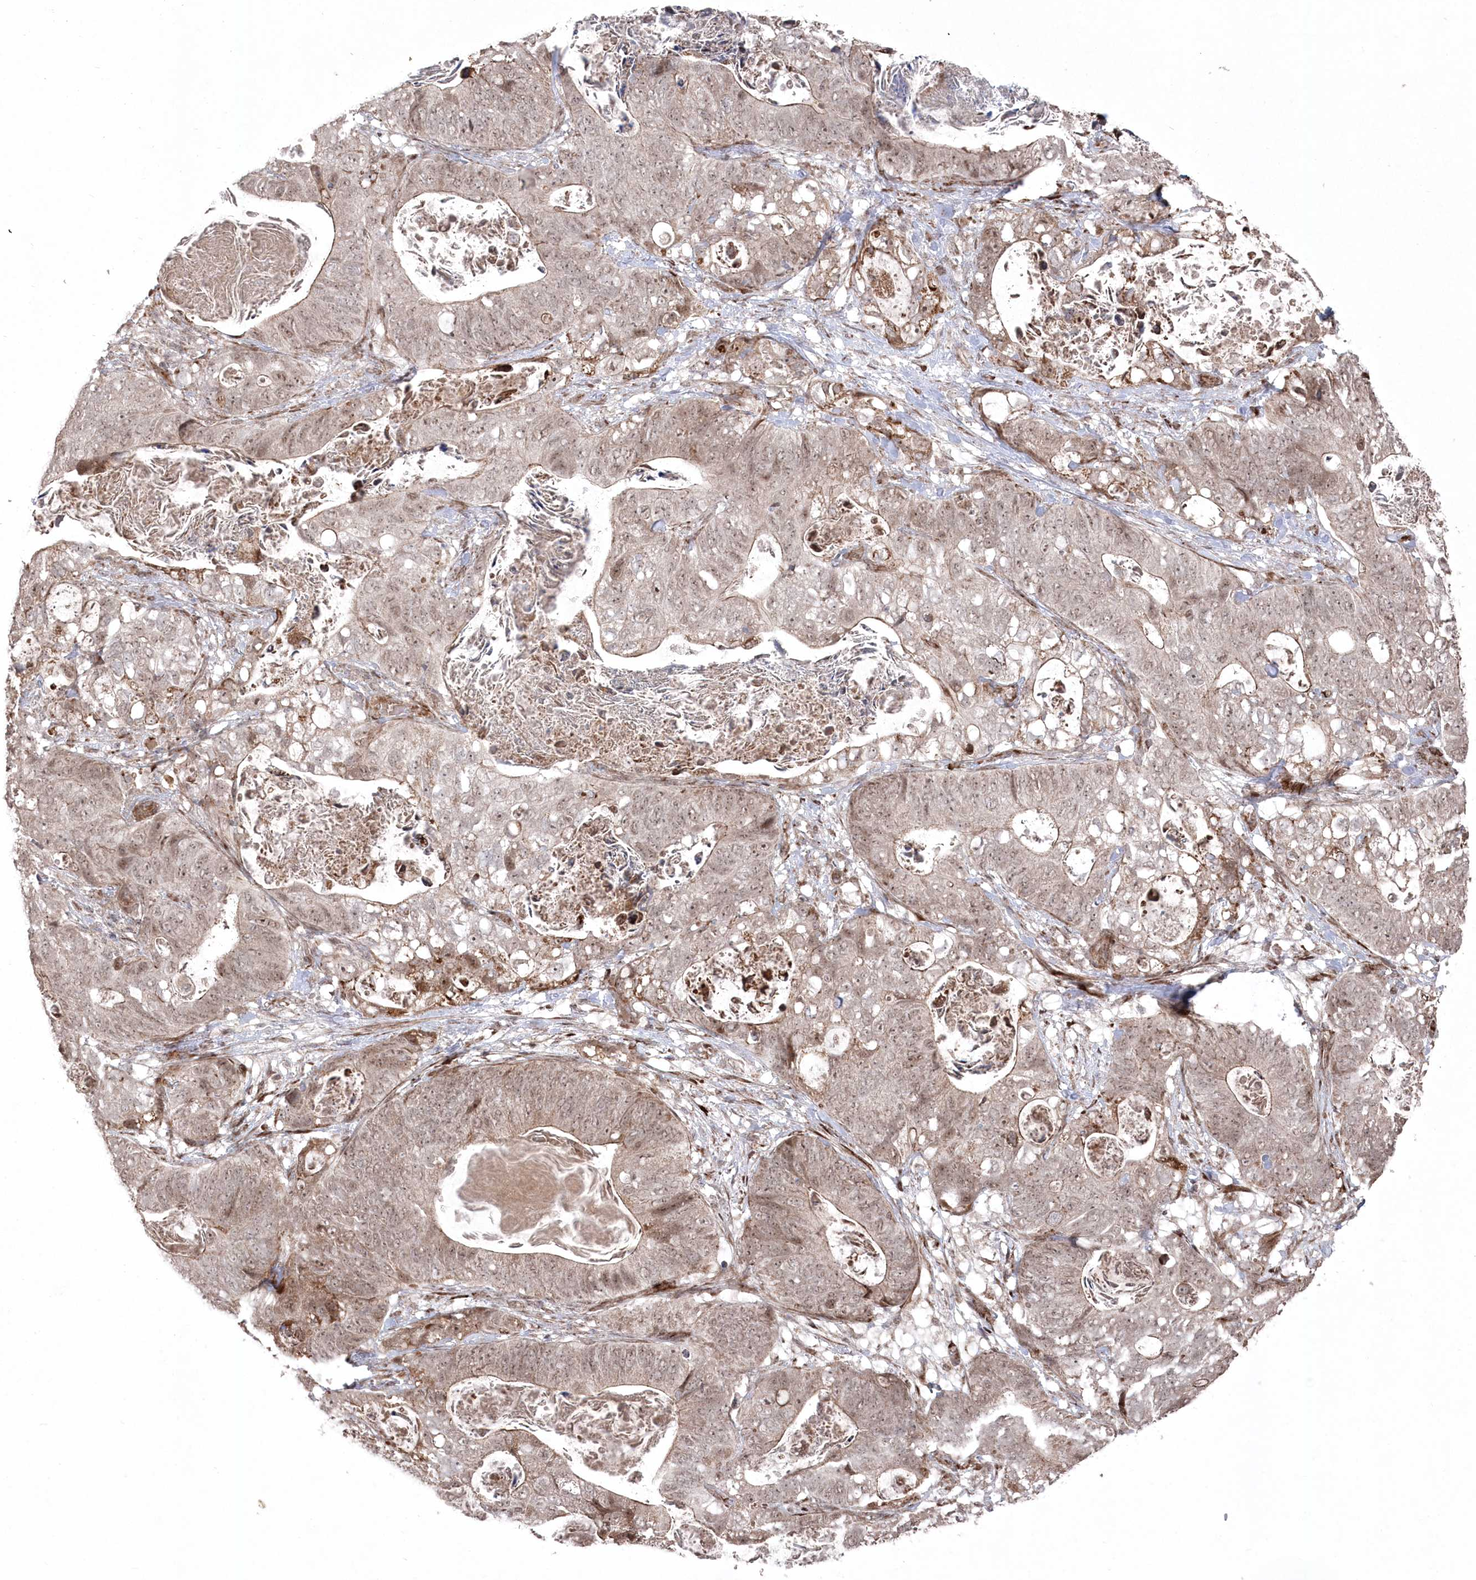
{"staining": {"intensity": "weak", "quantity": ">75%", "location": "nuclear"}, "tissue": "stomach cancer", "cell_type": "Tumor cells", "image_type": "cancer", "snomed": [{"axis": "morphology", "description": "Normal tissue, NOS"}, {"axis": "morphology", "description": "Adenocarcinoma, NOS"}, {"axis": "topography", "description": "Stomach"}], "caption": "A histopathology image of stomach cancer (adenocarcinoma) stained for a protein shows weak nuclear brown staining in tumor cells.", "gene": "POLR3A", "patient": {"sex": "female", "age": 89}}